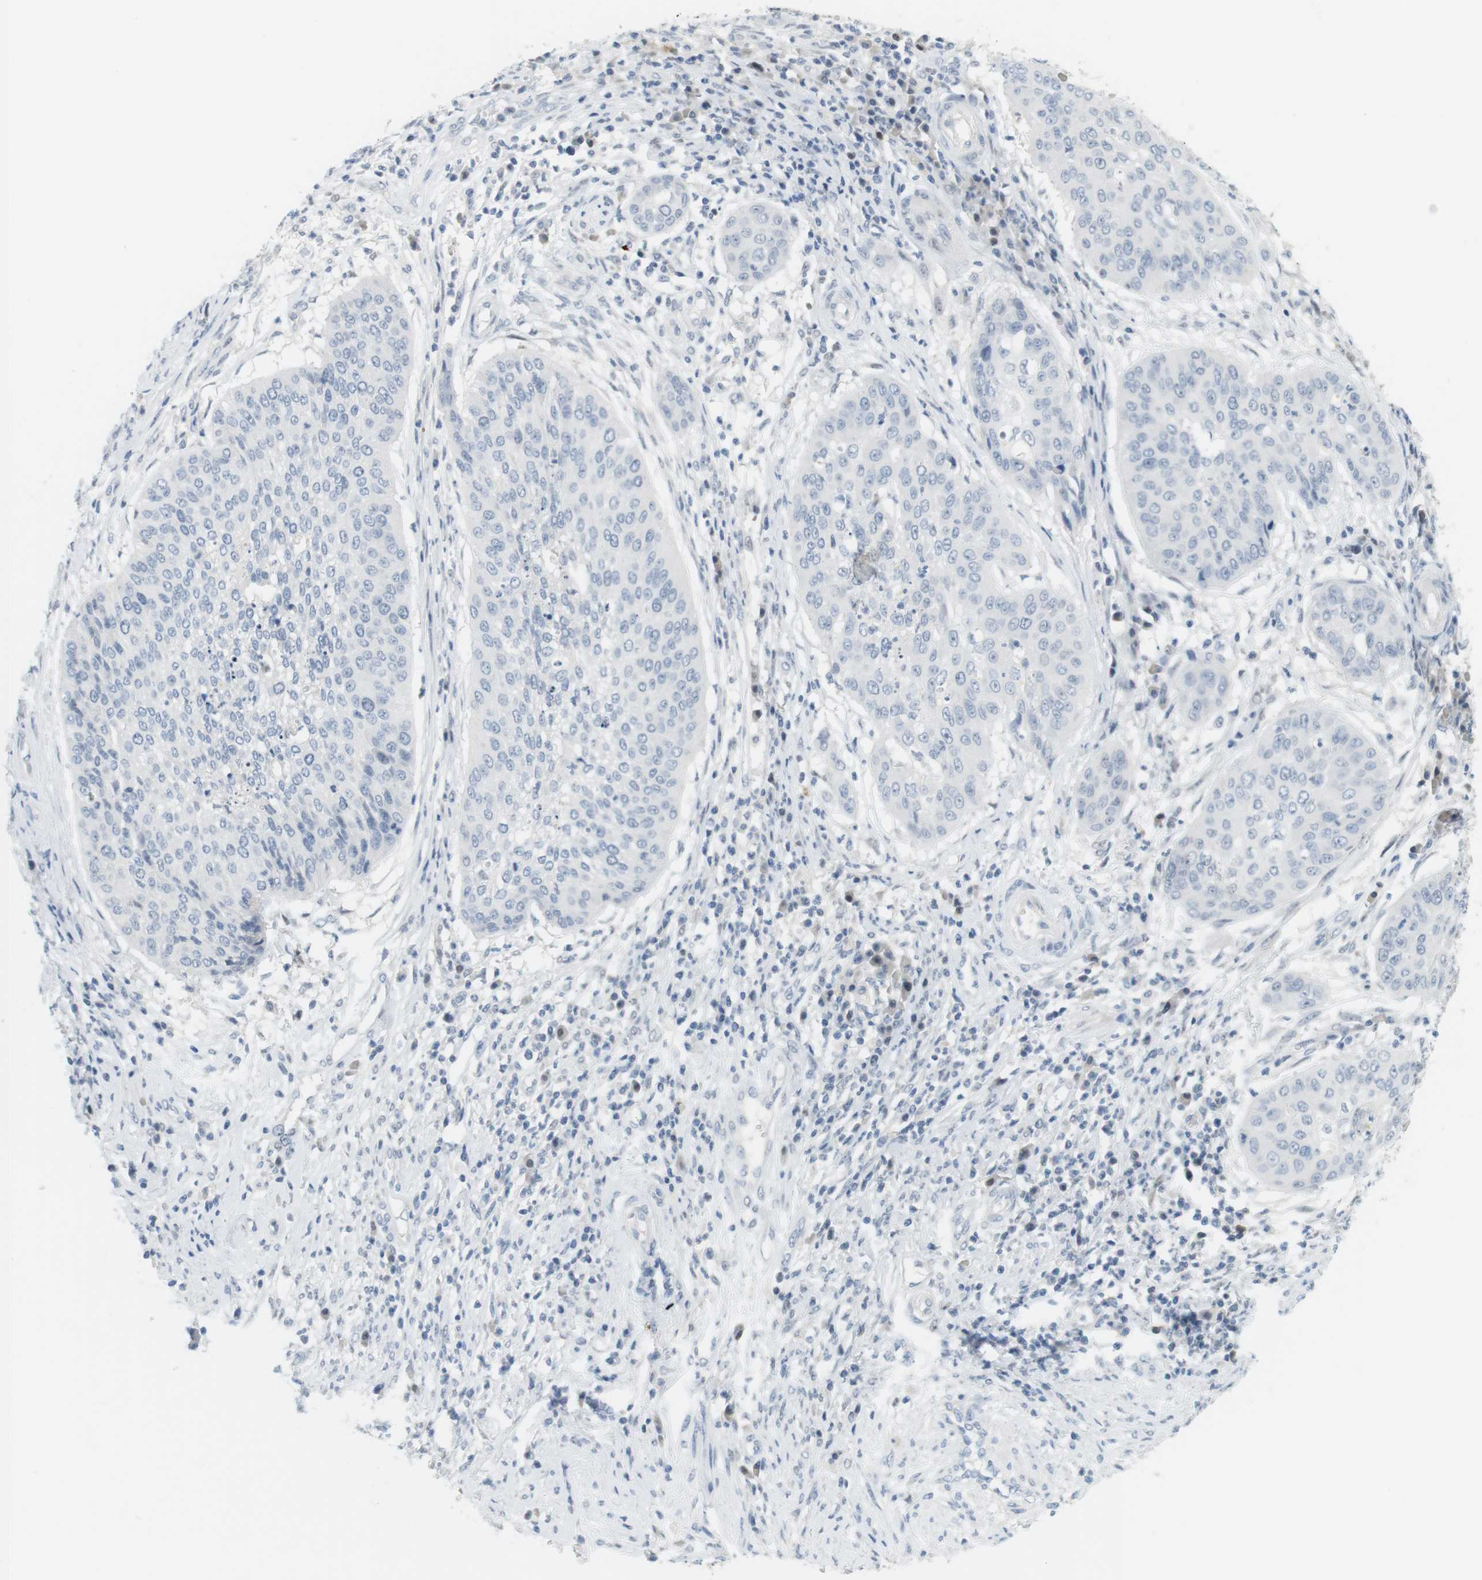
{"staining": {"intensity": "negative", "quantity": "none", "location": "none"}, "tissue": "cervical cancer", "cell_type": "Tumor cells", "image_type": "cancer", "snomed": [{"axis": "morphology", "description": "Normal tissue, NOS"}, {"axis": "morphology", "description": "Squamous cell carcinoma, NOS"}, {"axis": "topography", "description": "Cervix"}], "caption": "Immunohistochemistry (IHC) image of human cervical cancer (squamous cell carcinoma) stained for a protein (brown), which exhibits no positivity in tumor cells. (DAB (3,3'-diaminobenzidine) IHC, high magnification).", "gene": "CREB3L2", "patient": {"sex": "female", "age": 39}}